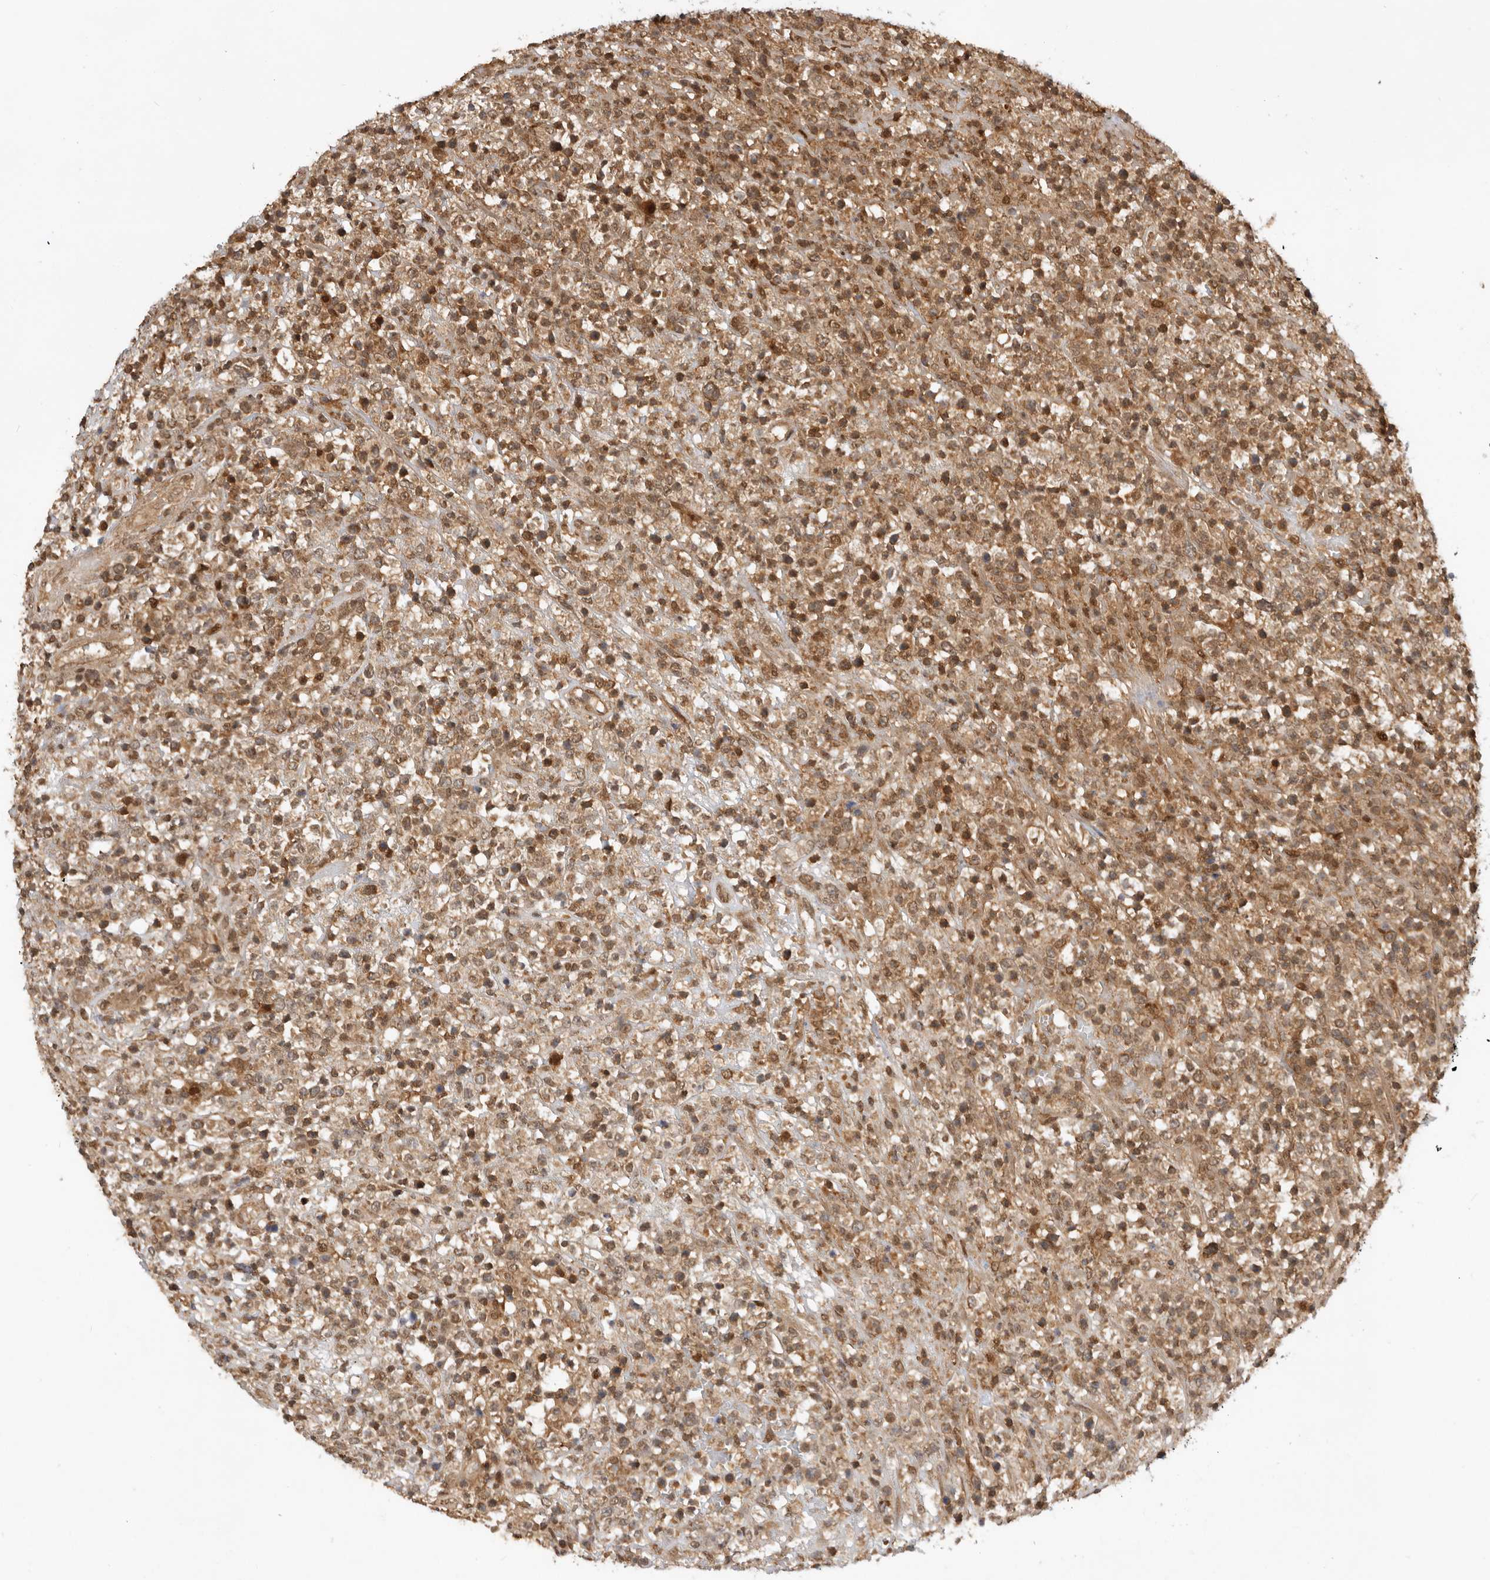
{"staining": {"intensity": "moderate", "quantity": ">75%", "location": "cytoplasmic/membranous"}, "tissue": "lymphoma", "cell_type": "Tumor cells", "image_type": "cancer", "snomed": [{"axis": "morphology", "description": "Malignant lymphoma, non-Hodgkin's type, High grade"}, {"axis": "topography", "description": "Colon"}], "caption": "Malignant lymphoma, non-Hodgkin's type (high-grade) stained with immunohistochemistry exhibits moderate cytoplasmic/membranous staining in about >75% of tumor cells.", "gene": "ADPRS", "patient": {"sex": "female", "age": 53}}